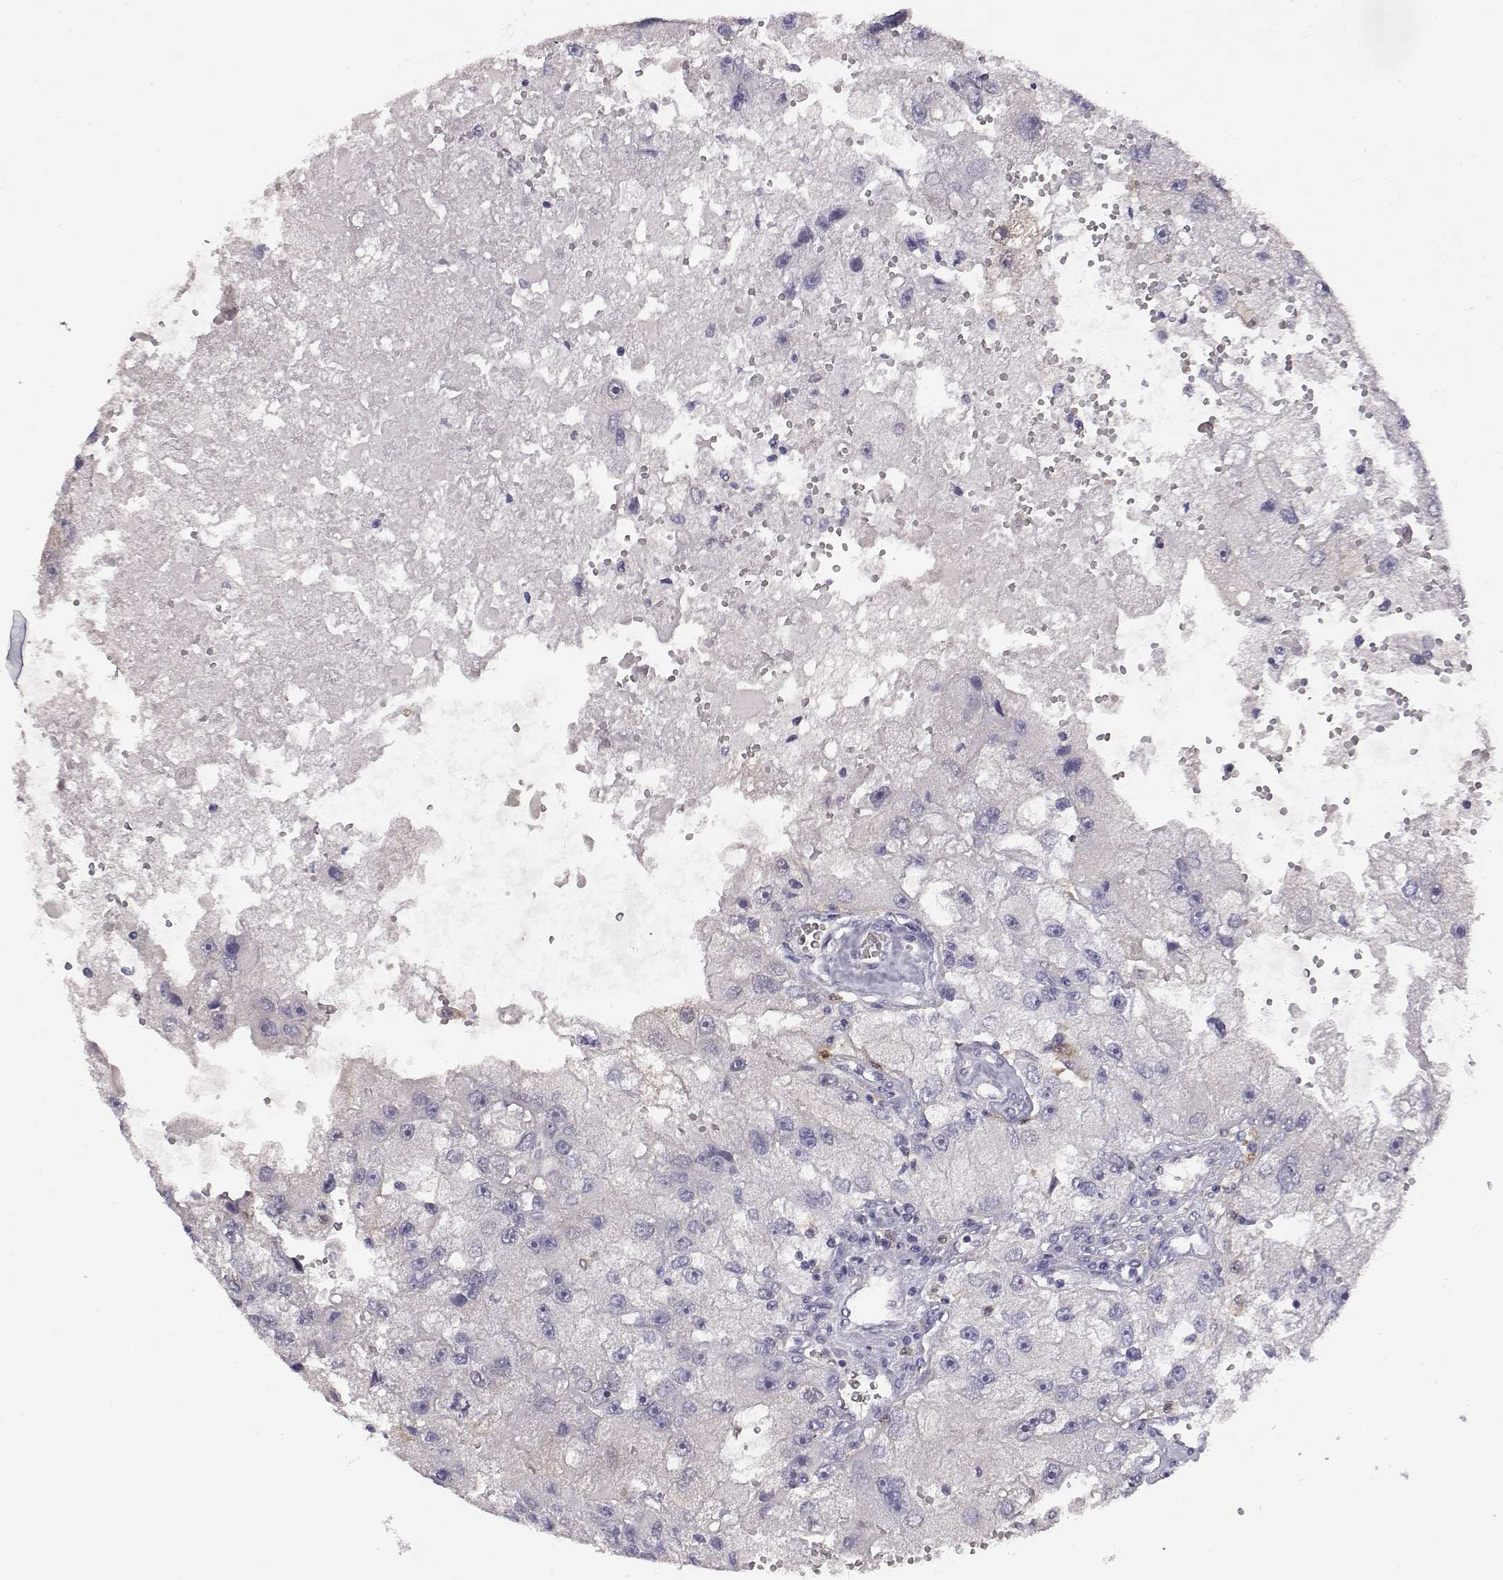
{"staining": {"intensity": "negative", "quantity": "none", "location": "none"}, "tissue": "renal cancer", "cell_type": "Tumor cells", "image_type": "cancer", "snomed": [{"axis": "morphology", "description": "Adenocarcinoma, NOS"}, {"axis": "topography", "description": "Kidney"}], "caption": "This micrograph is of renal cancer stained with immunohistochemistry to label a protein in brown with the nuclei are counter-stained blue. There is no expression in tumor cells.", "gene": "AKR1B1", "patient": {"sex": "male", "age": 63}}